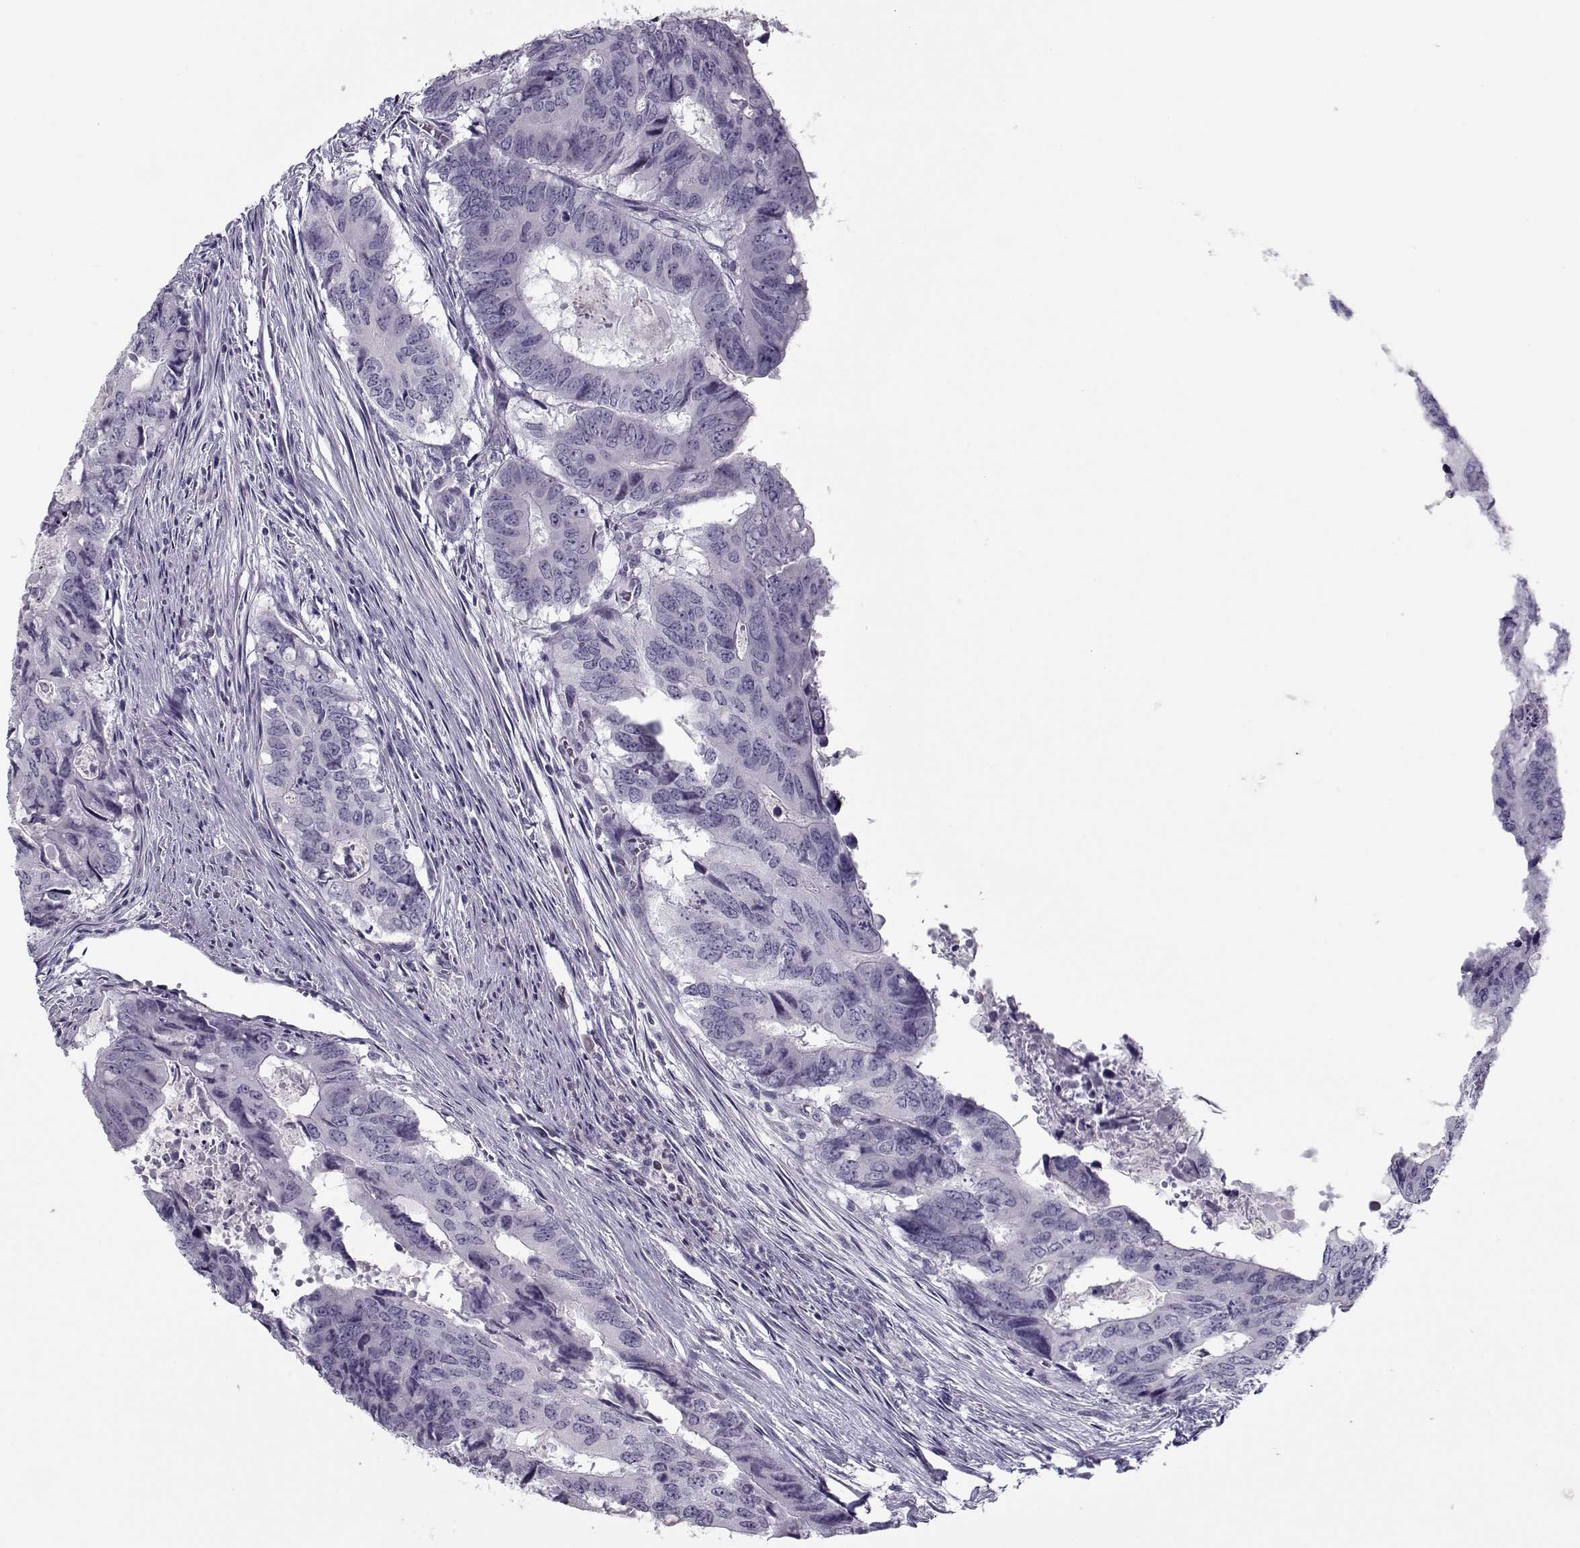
{"staining": {"intensity": "negative", "quantity": "none", "location": "none"}, "tissue": "colorectal cancer", "cell_type": "Tumor cells", "image_type": "cancer", "snomed": [{"axis": "morphology", "description": "Adenocarcinoma, NOS"}, {"axis": "topography", "description": "Colon"}], "caption": "IHC micrograph of neoplastic tissue: human colorectal adenocarcinoma stained with DAB (3,3'-diaminobenzidine) displays no significant protein positivity in tumor cells.", "gene": "CIBAR1", "patient": {"sex": "male", "age": 79}}